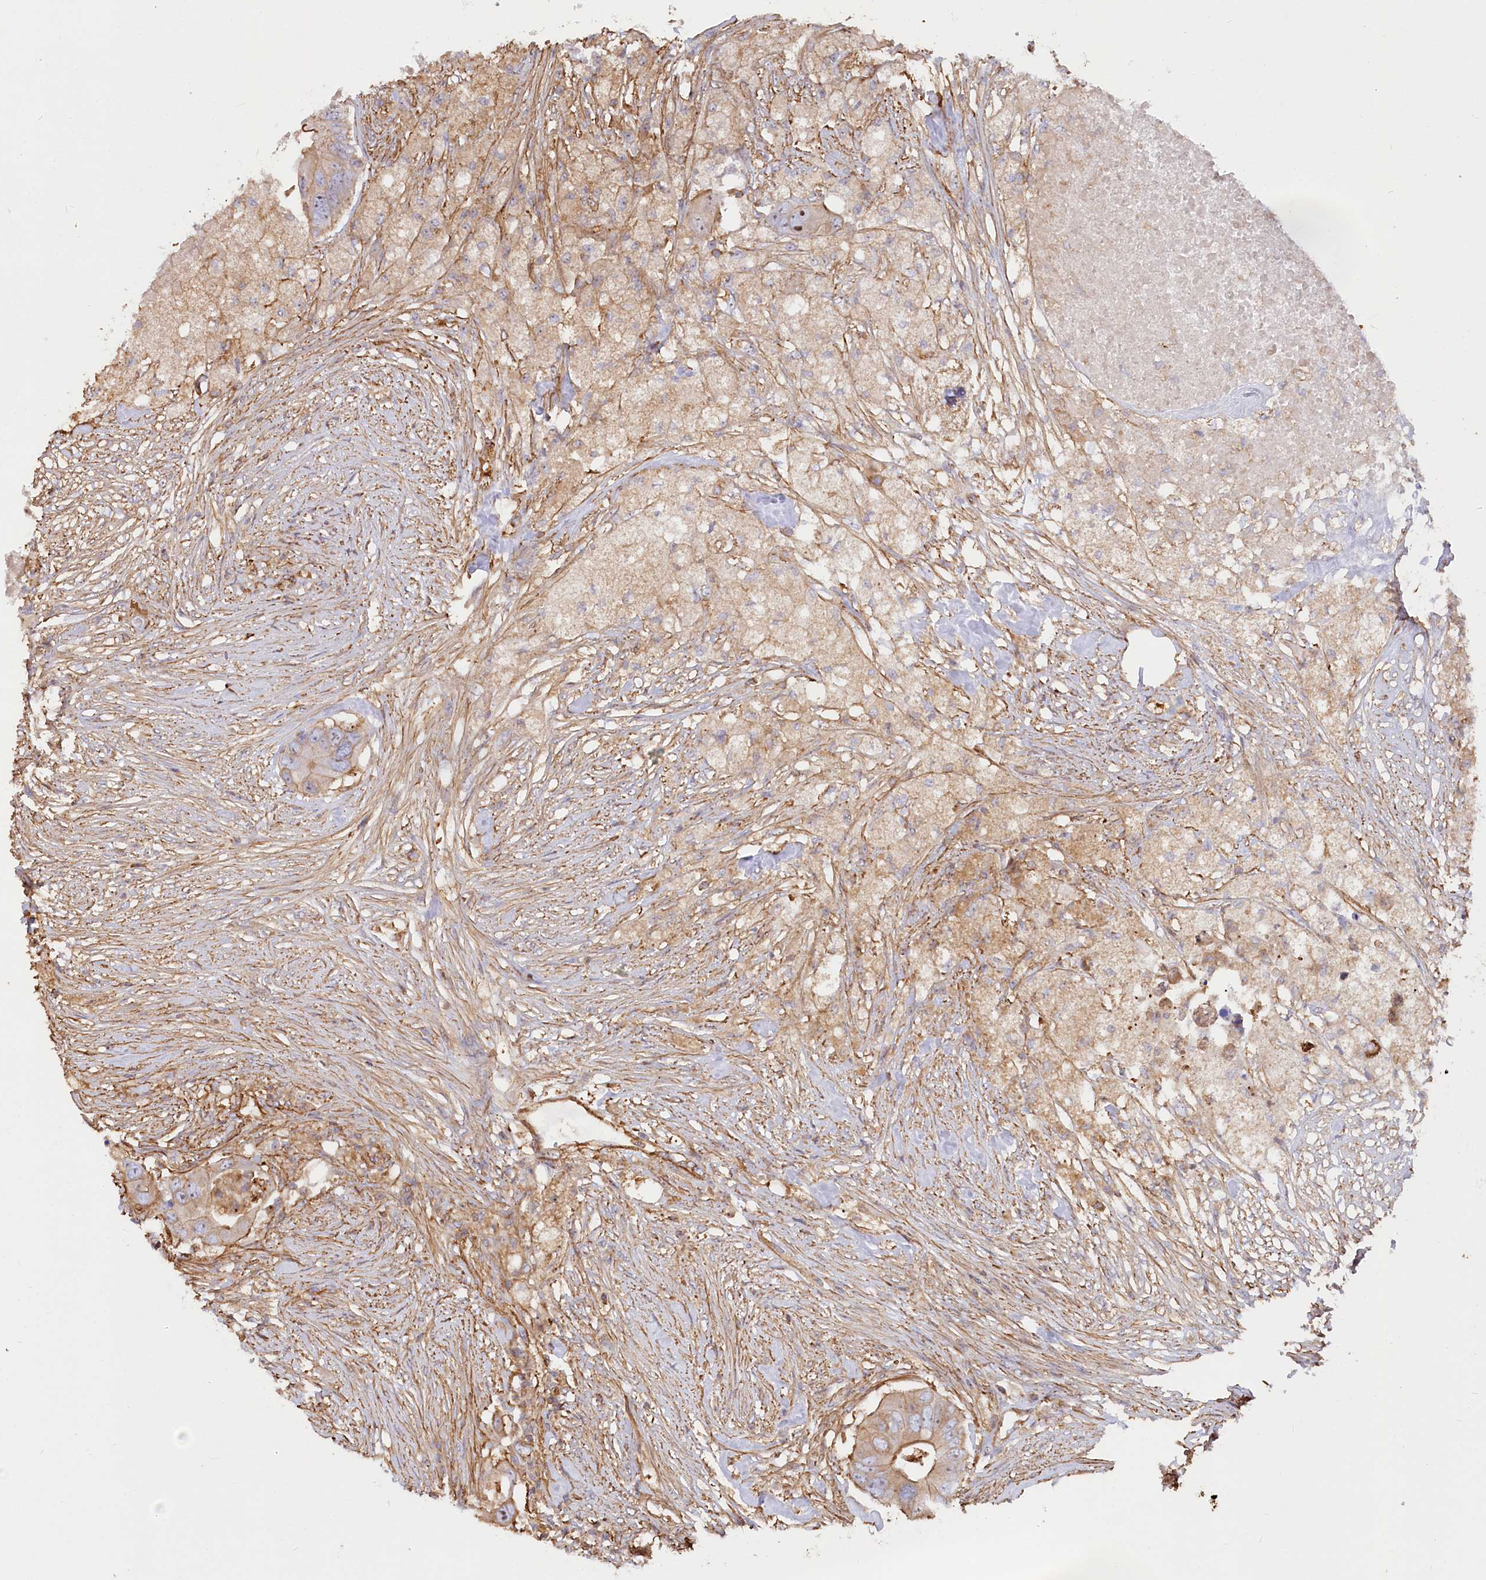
{"staining": {"intensity": "moderate", "quantity": "<25%", "location": "cytoplasmic/membranous,nuclear"}, "tissue": "colorectal cancer", "cell_type": "Tumor cells", "image_type": "cancer", "snomed": [{"axis": "morphology", "description": "Adenocarcinoma, NOS"}, {"axis": "topography", "description": "Colon"}], "caption": "Immunohistochemistry staining of adenocarcinoma (colorectal), which demonstrates low levels of moderate cytoplasmic/membranous and nuclear expression in about <25% of tumor cells indicating moderate cytoplasmic/membranous and nuclear protein staining. The staining was performed using DAB (brown) for protein detection and nuclei were counterstained in hematoxylin (blue).", "gene": "WDR36", "patient": {"sex": "male", "age": 71}}